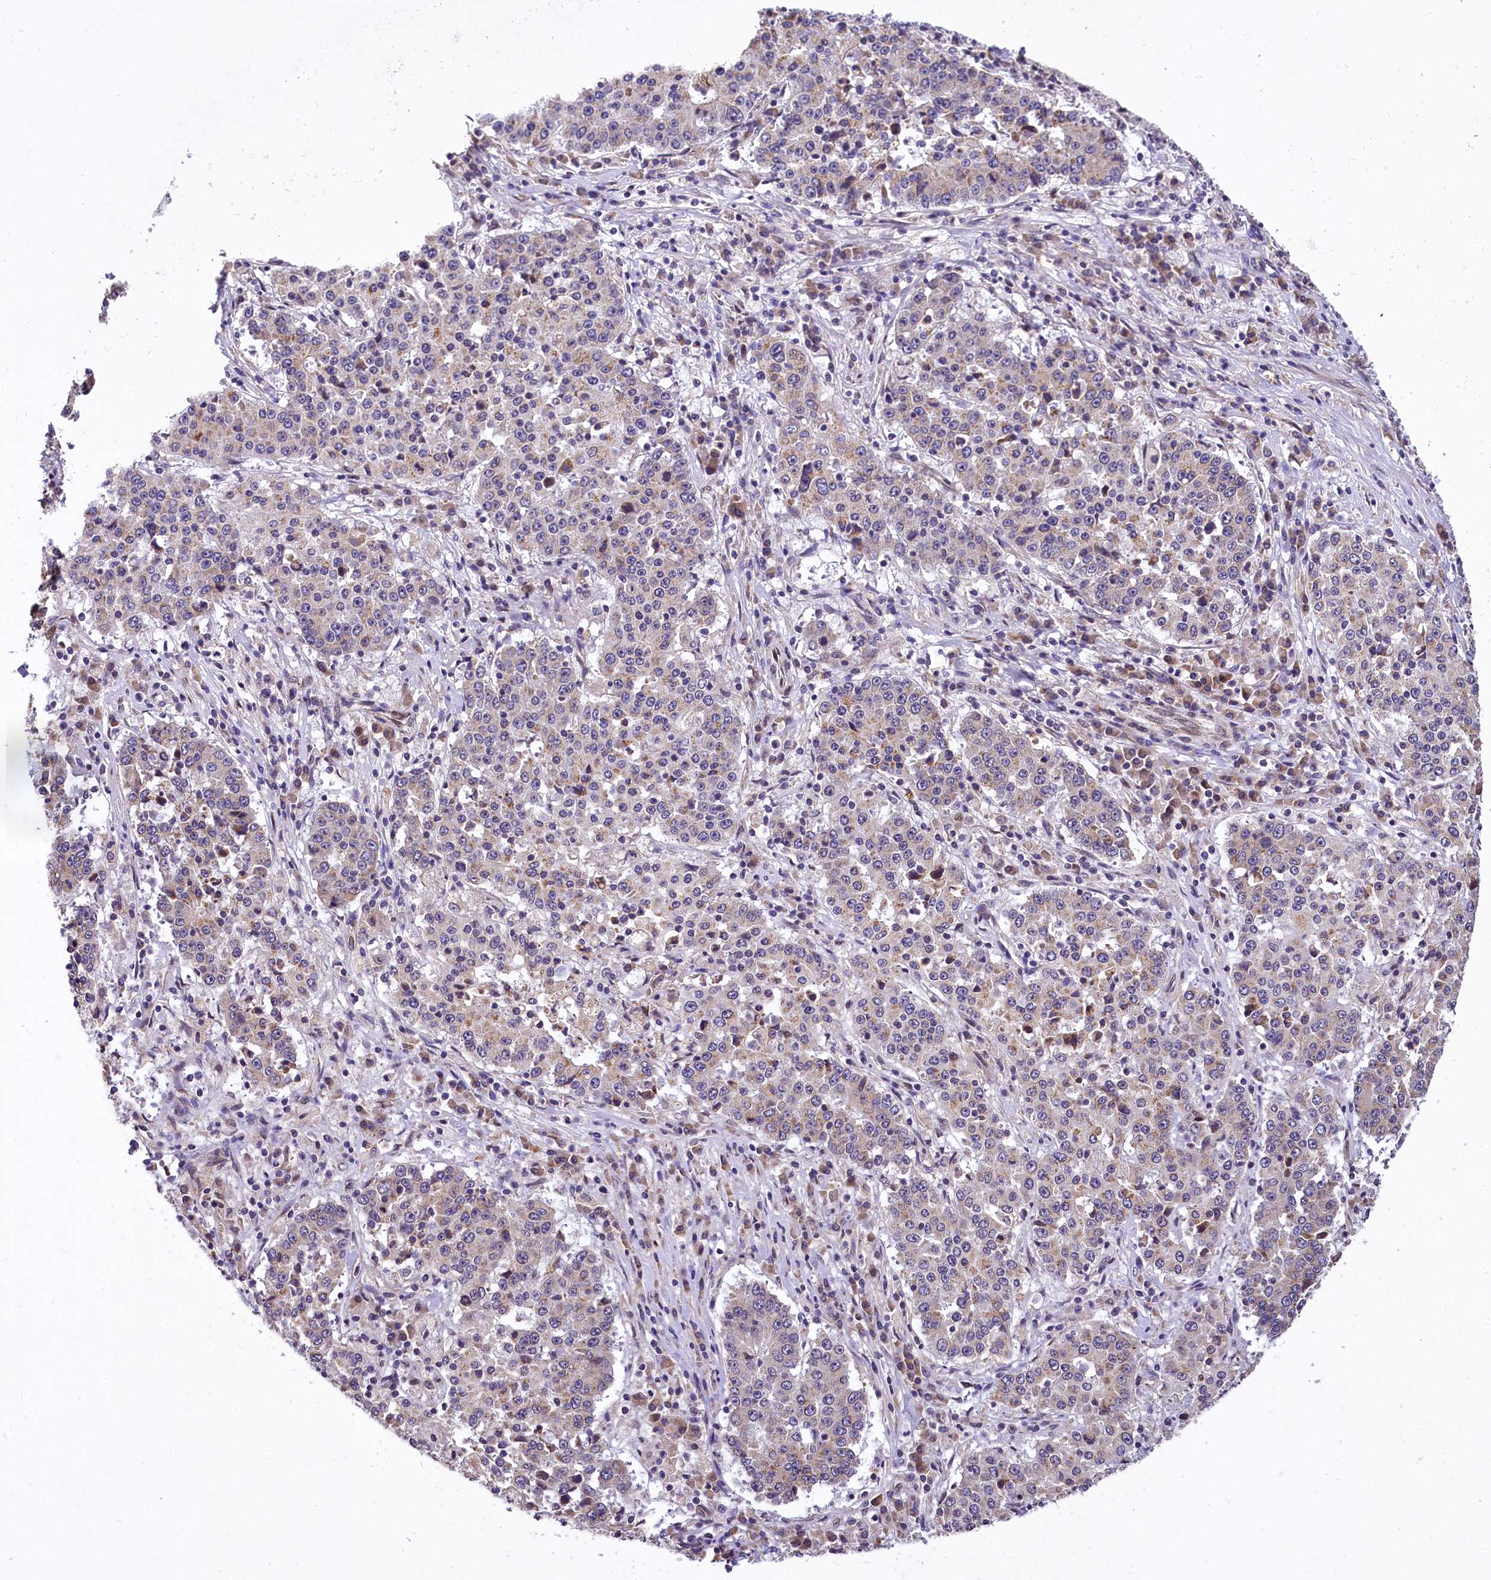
{"staining": {"intensity": "weak", "quantity": "25%-75%", "location": "cytoplasmic/membranous"}, "tissue": "stomach cancer", "cell_type": "Tumor cells", "image_type": "cancer", "snomed": [{"axis": "morphology", "description": "Adenocarcinoma, NOS"}, {"axis": "topography", "description": "Stomach"}], "caption": "Human adenocarcinoma (stomach) stained with a brown dye demonstrates weak cytoplasmic/membranous positive staining in approximately 25%-75% of tumor cells.", "gene": "SUPV3L1", "patient": {"sex": "male", "age": 59}}